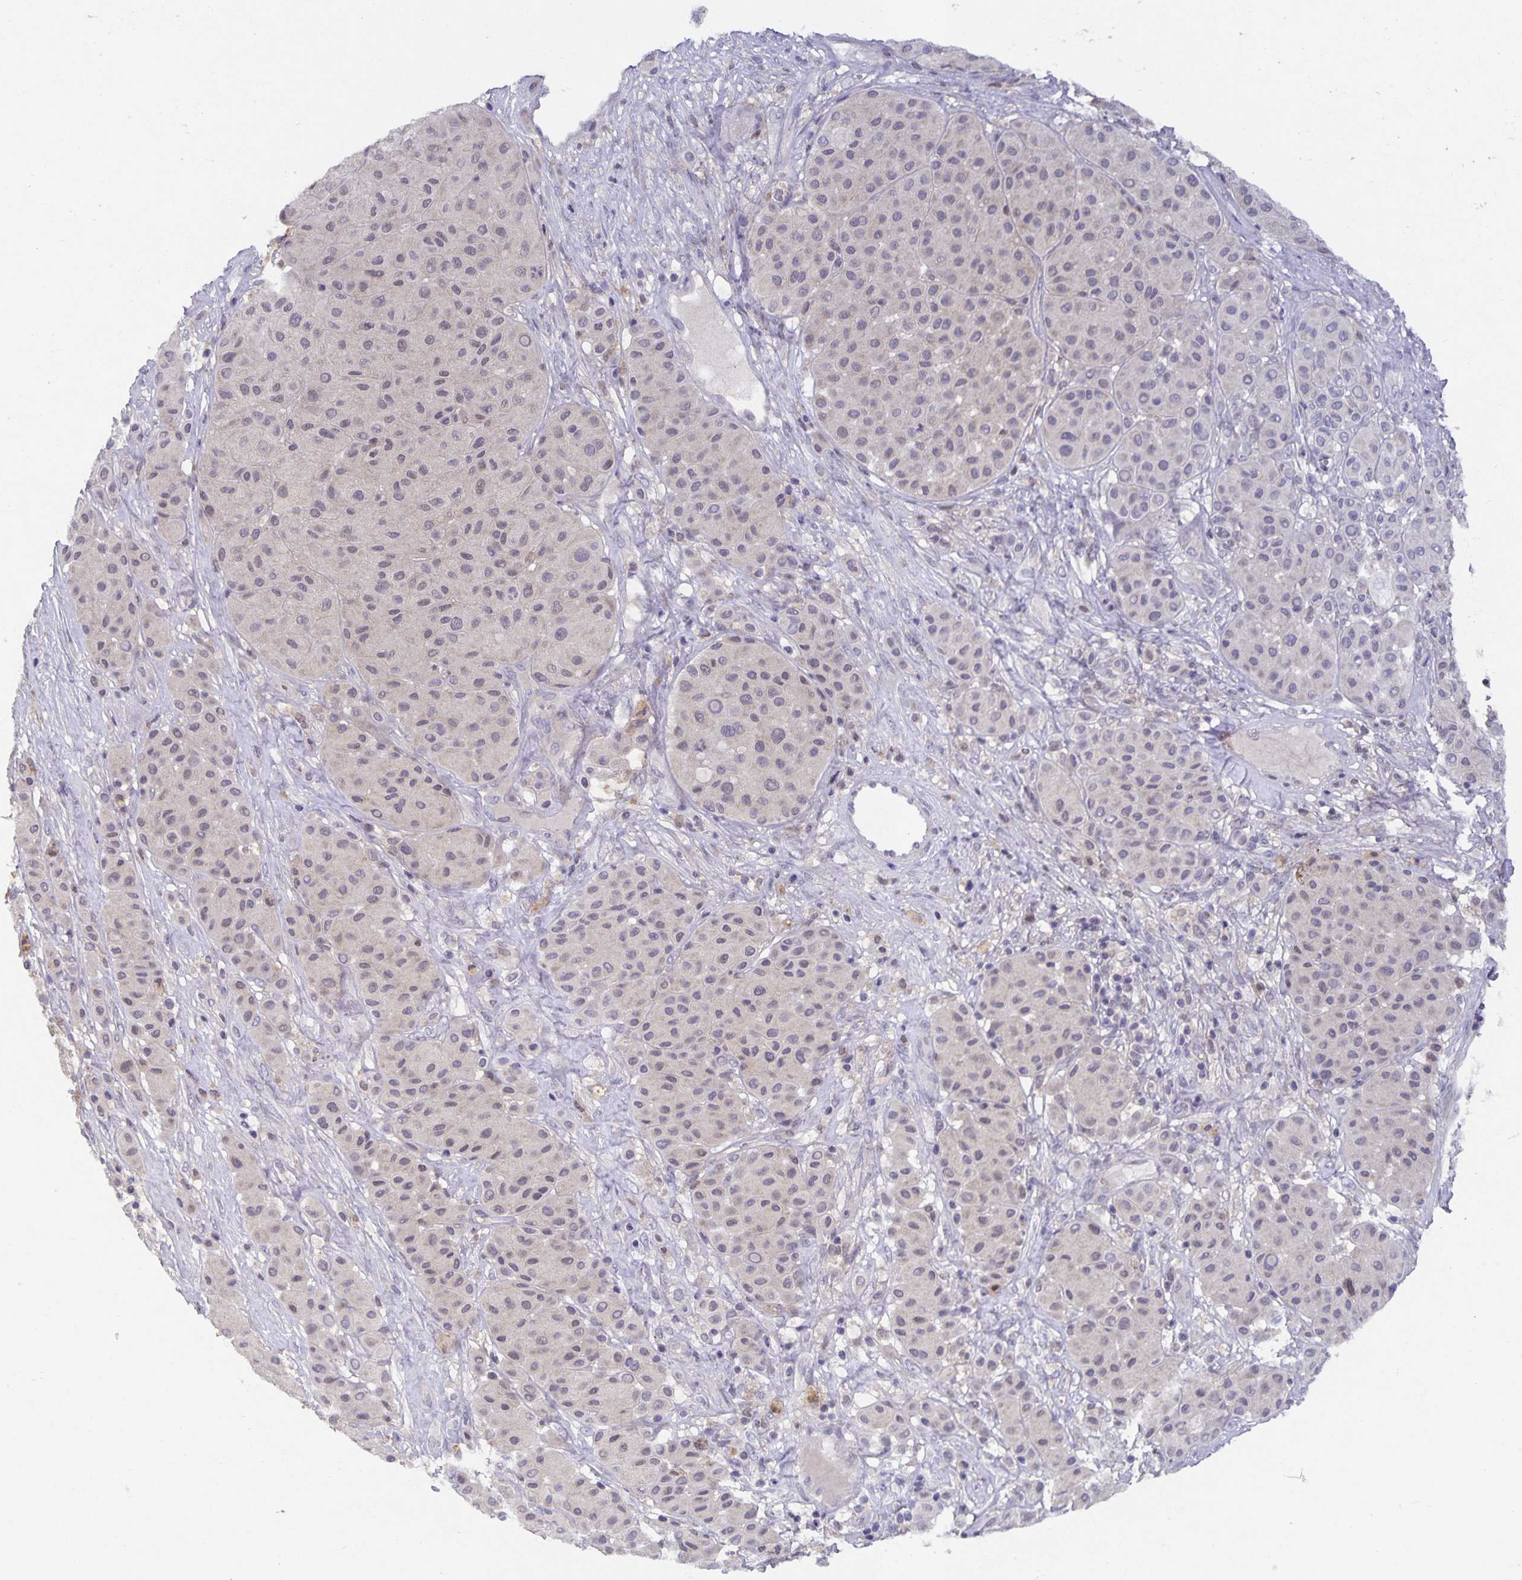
{"staining": {"intensity": "negative", "quantity": "none", "location": "none"}, "tissue": "melanoma", "cell_type": "Tumor cells", "image_type": "cancer", "snomed": [{"axis": "morphology", "description": "Malignant melanoma, Metastatic site"}, {"axis": "topography", "description": "Smooth muscle"}], "caption": "A histopathology image of human malignant melanoma (metastatic site) is negative for staining in tumor cells.", "gene": "HEPN1", "patient": {"sex": "male", "age": 41}}